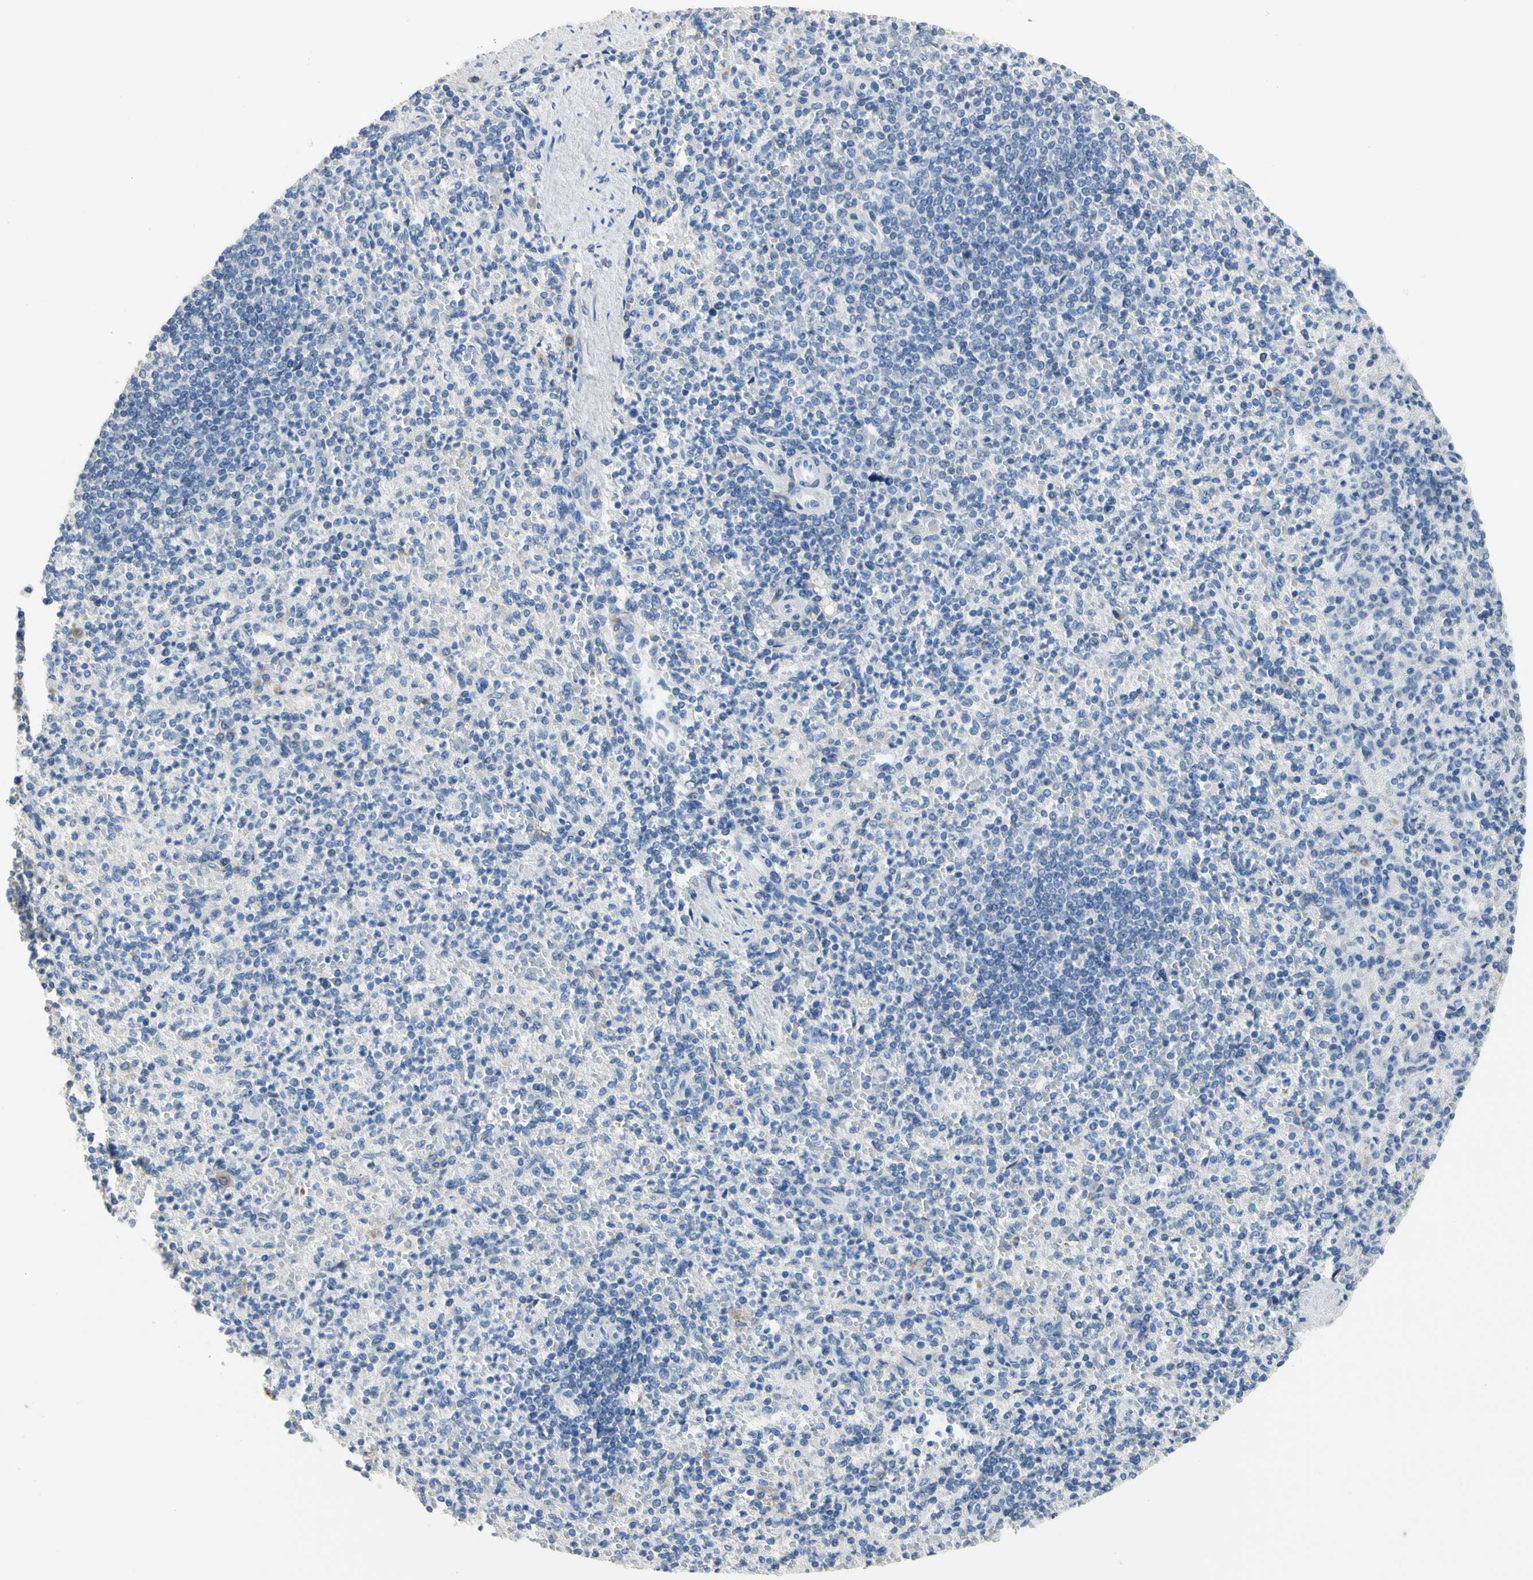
{"staining": {"intensity": "negative", "quantity": "none", "location": "none"}, "tissue": "spleen", "cell_type": "Cells in red pulp", "image_type": "normal", "snomed": [{"axis": "morphology", "description": "Normal tissue, NOS"}, {"axis": "topography", "description": "Spleen"}], "caption": "Immunohistochemistry (IHC) image of normal spleen stained for a protein (brown), which shows no positivity in cells in red pulp. (Immunohistochemistry, brightfield microscopy, high magnification).", "gene": "ECRG4", "patient": {"sex": "female", "age": 74}}